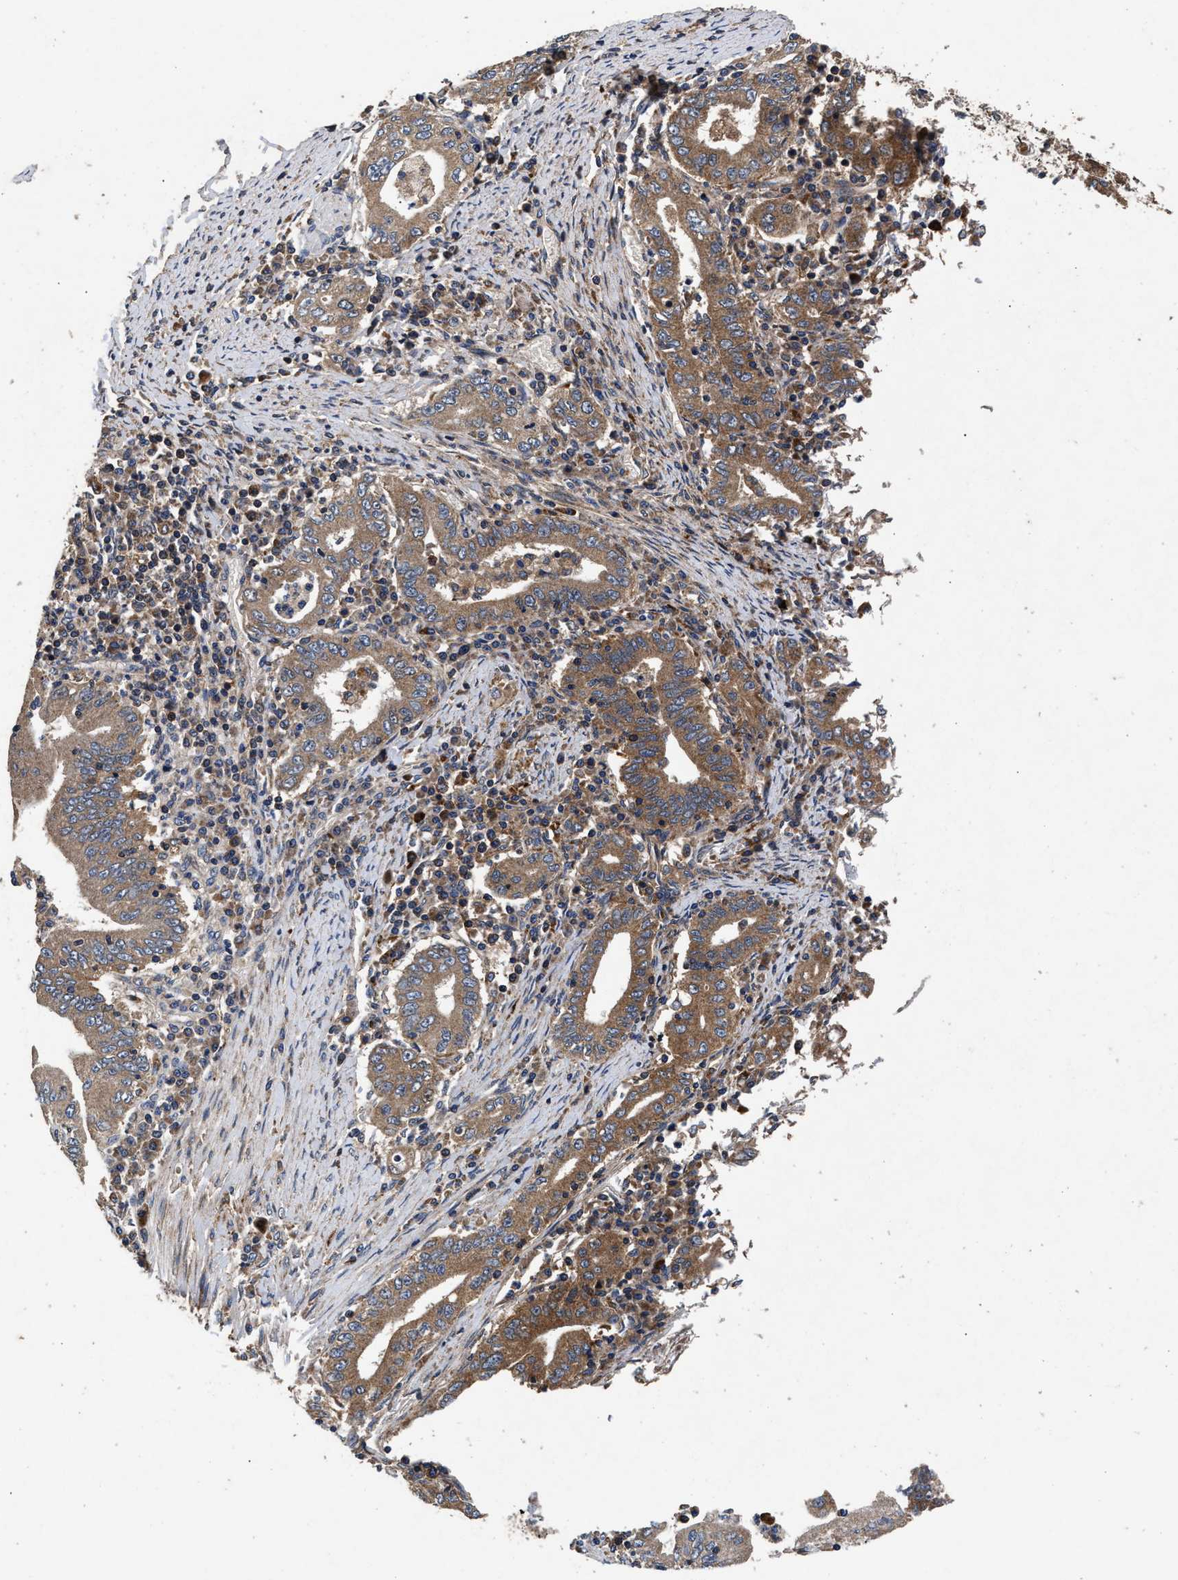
{"staining": {"intensity": "moderate", "quantity": ">75%", "location": "cytoplasmic/membranous"}, "tissue": "stomach cancer", "cell_type": "Tumor cells", "image_type": "cancer", "snomed": [{"axis": "morphology", "description": "Normal tissue, NOS"}, {"axis": "morphology", "description": "Adenocarcinoma, NOS"}, {"axis": "topography", "description": "Esophagus"}, {"axis": "topography", "description": "Stomach, upper"}, {"axis": "topography", "description": "Peripheral nerve tissue"}], "caption": "This histopathology image exhibits stomach cancer stained with immunohistochemistry (IHC) to label a protein in brown. The cytoplasmic/membranous of tumor cells show moderate positivity for the protein. Nuclei are counter-stained blue.", "gene": "NFKB2", "patient": {"sex": "male", "age": 62}}